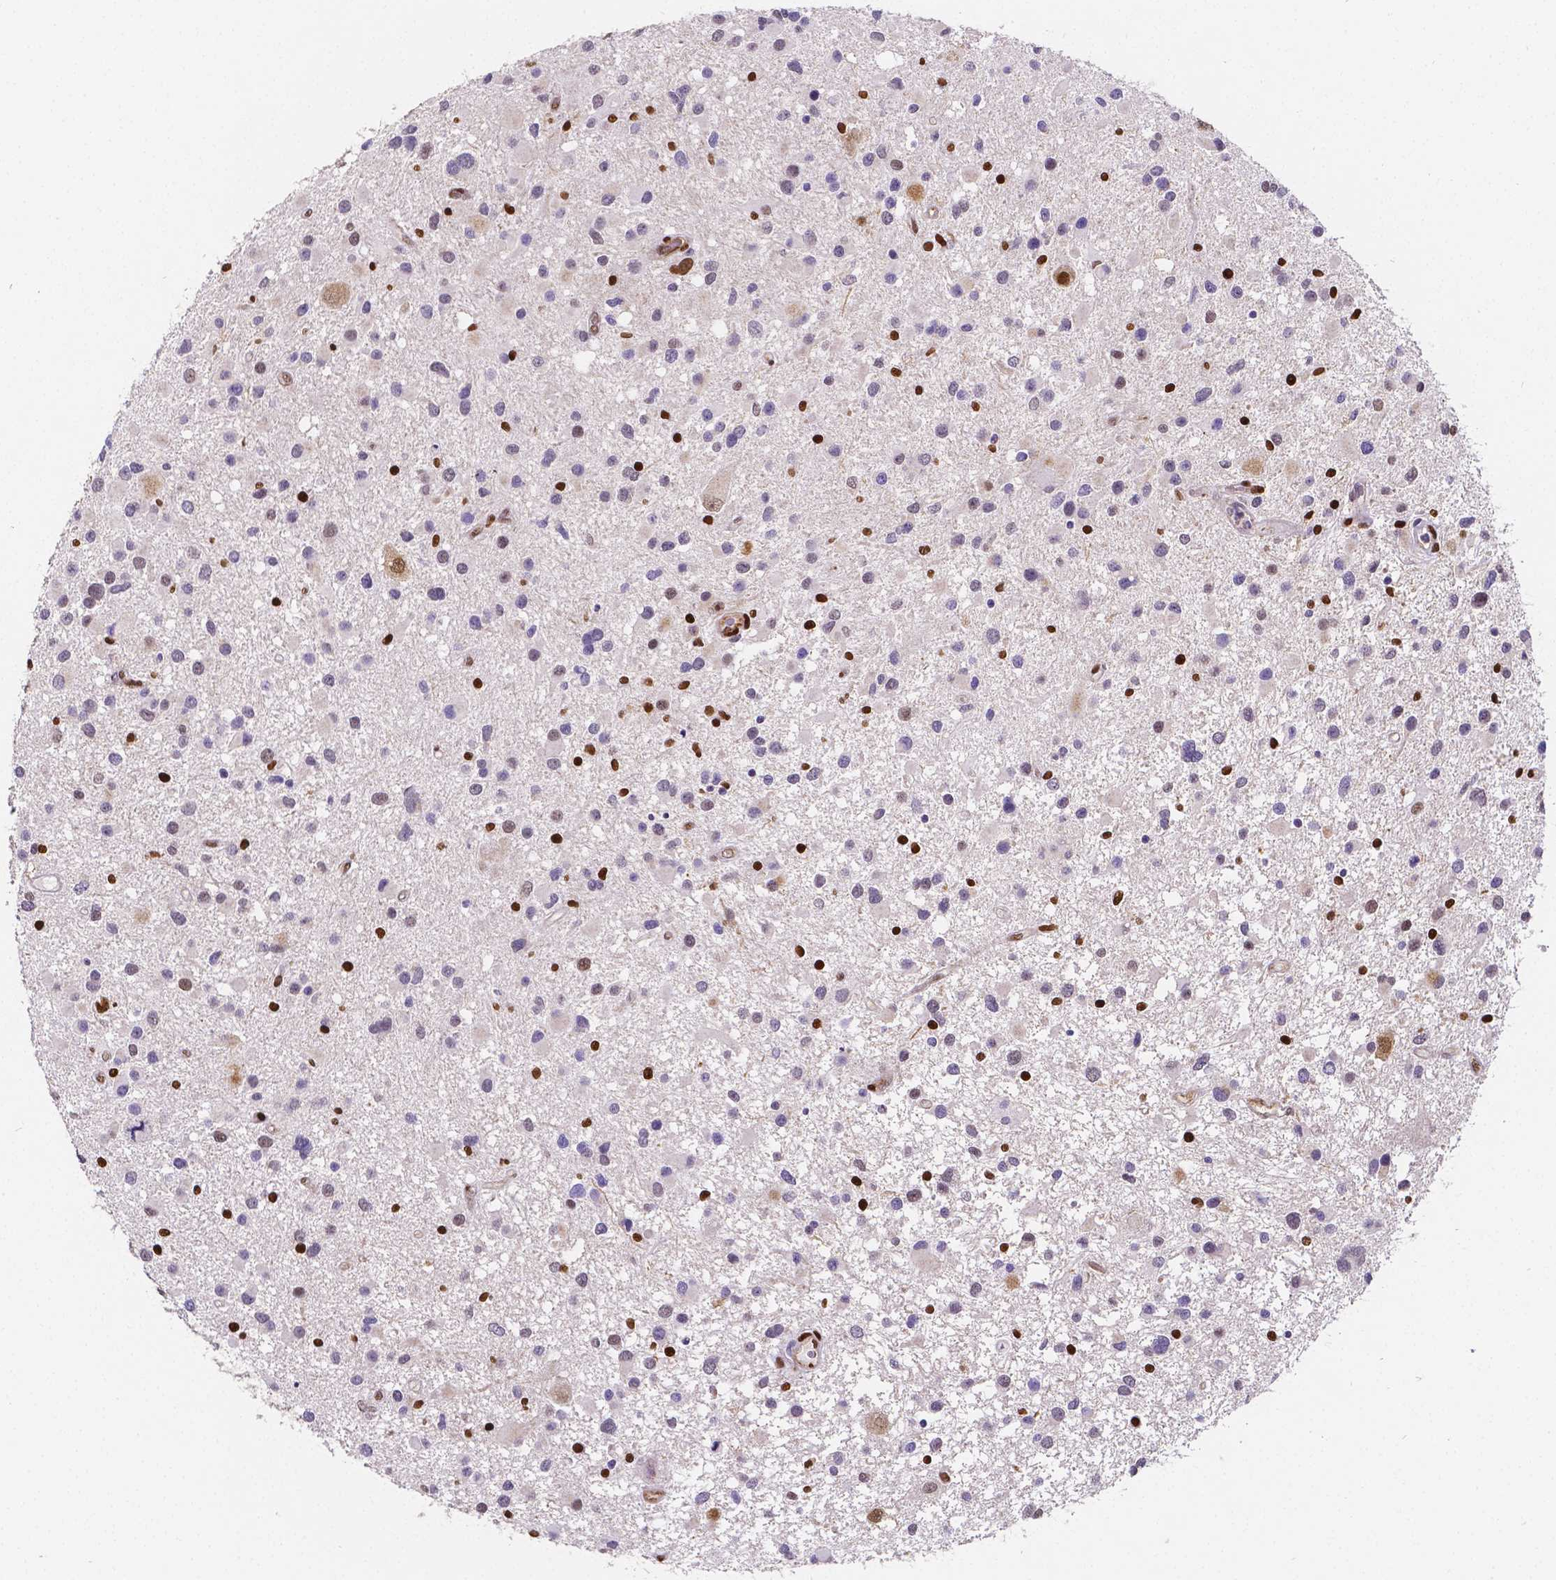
{"staining": {"intensity": "negative", "quantity": "none", "location": "none"}, "tissue": "glioma", "cell_type": "Tumor cells", "image_type": "cancer", "snomed": [{"axis": "morphology", "description": "Glioma, malignant, Low grade"}, {"axis": "topography", "description": "Brain"}], "caption": "The photomicrograph demonstrates no staining of tumor cells in malignant glioma (low-grade).", "gene": "MEF2C", "patient": {"sex": "female", "age": 32}}